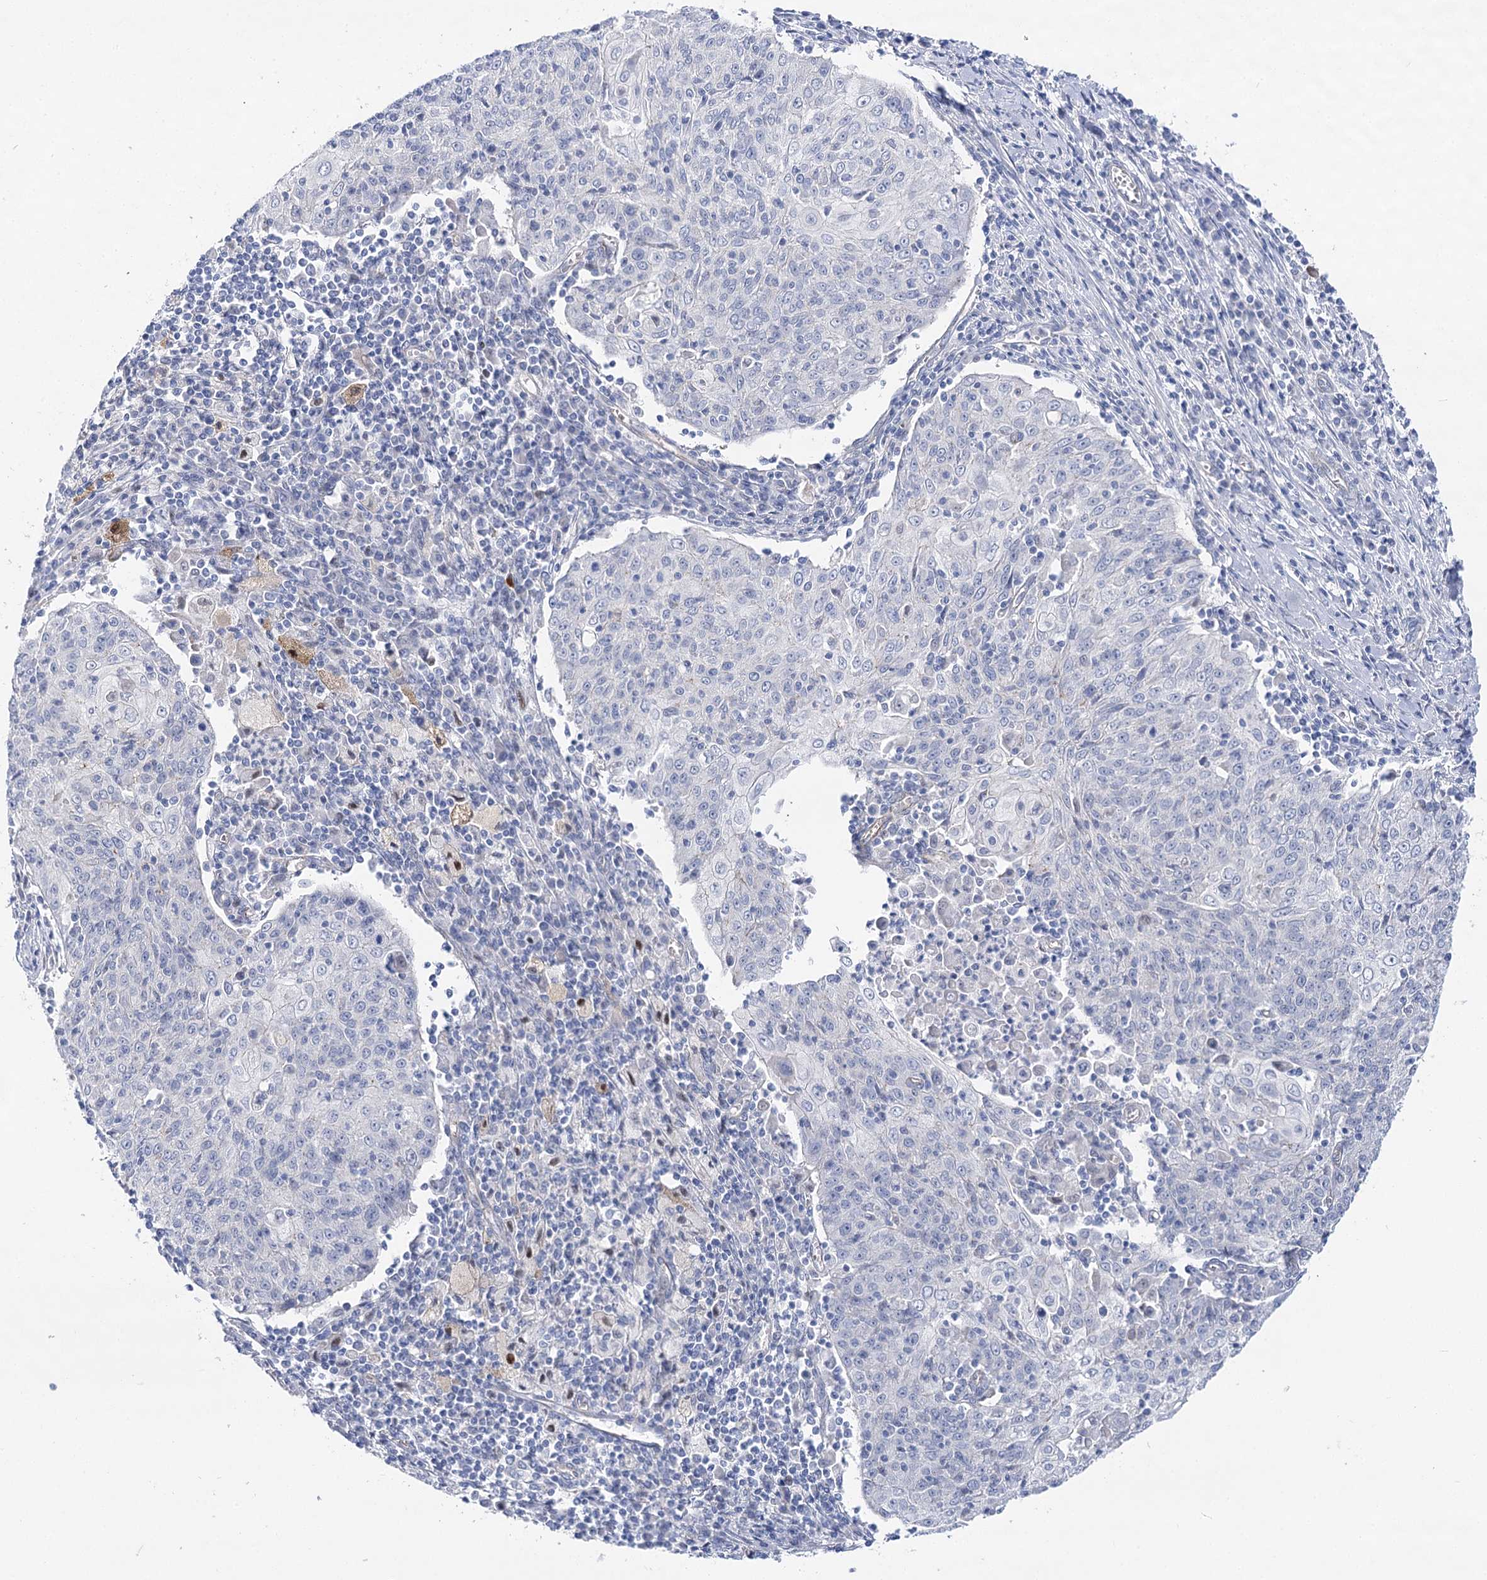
{"staining": {"intensity": "negative", "quantity": "none", "location": "none"}, "tissue": "cervical cancer", "cell_type": "Tumor cells", "image_type": "cancer", "snomed": [{"axis": "morphology", "description": "Squamous cell carcinoma, NOS"}, {"axis": "topography", "description": "Cervix"}], "caption": "DAB (3,3'-diaminobenzidine) immunohistochemical staining of cervical cancer shows no significant positivity in tumor cells.", "gene": "NRAP", "patient": {"sex": "female", "age": 48}}